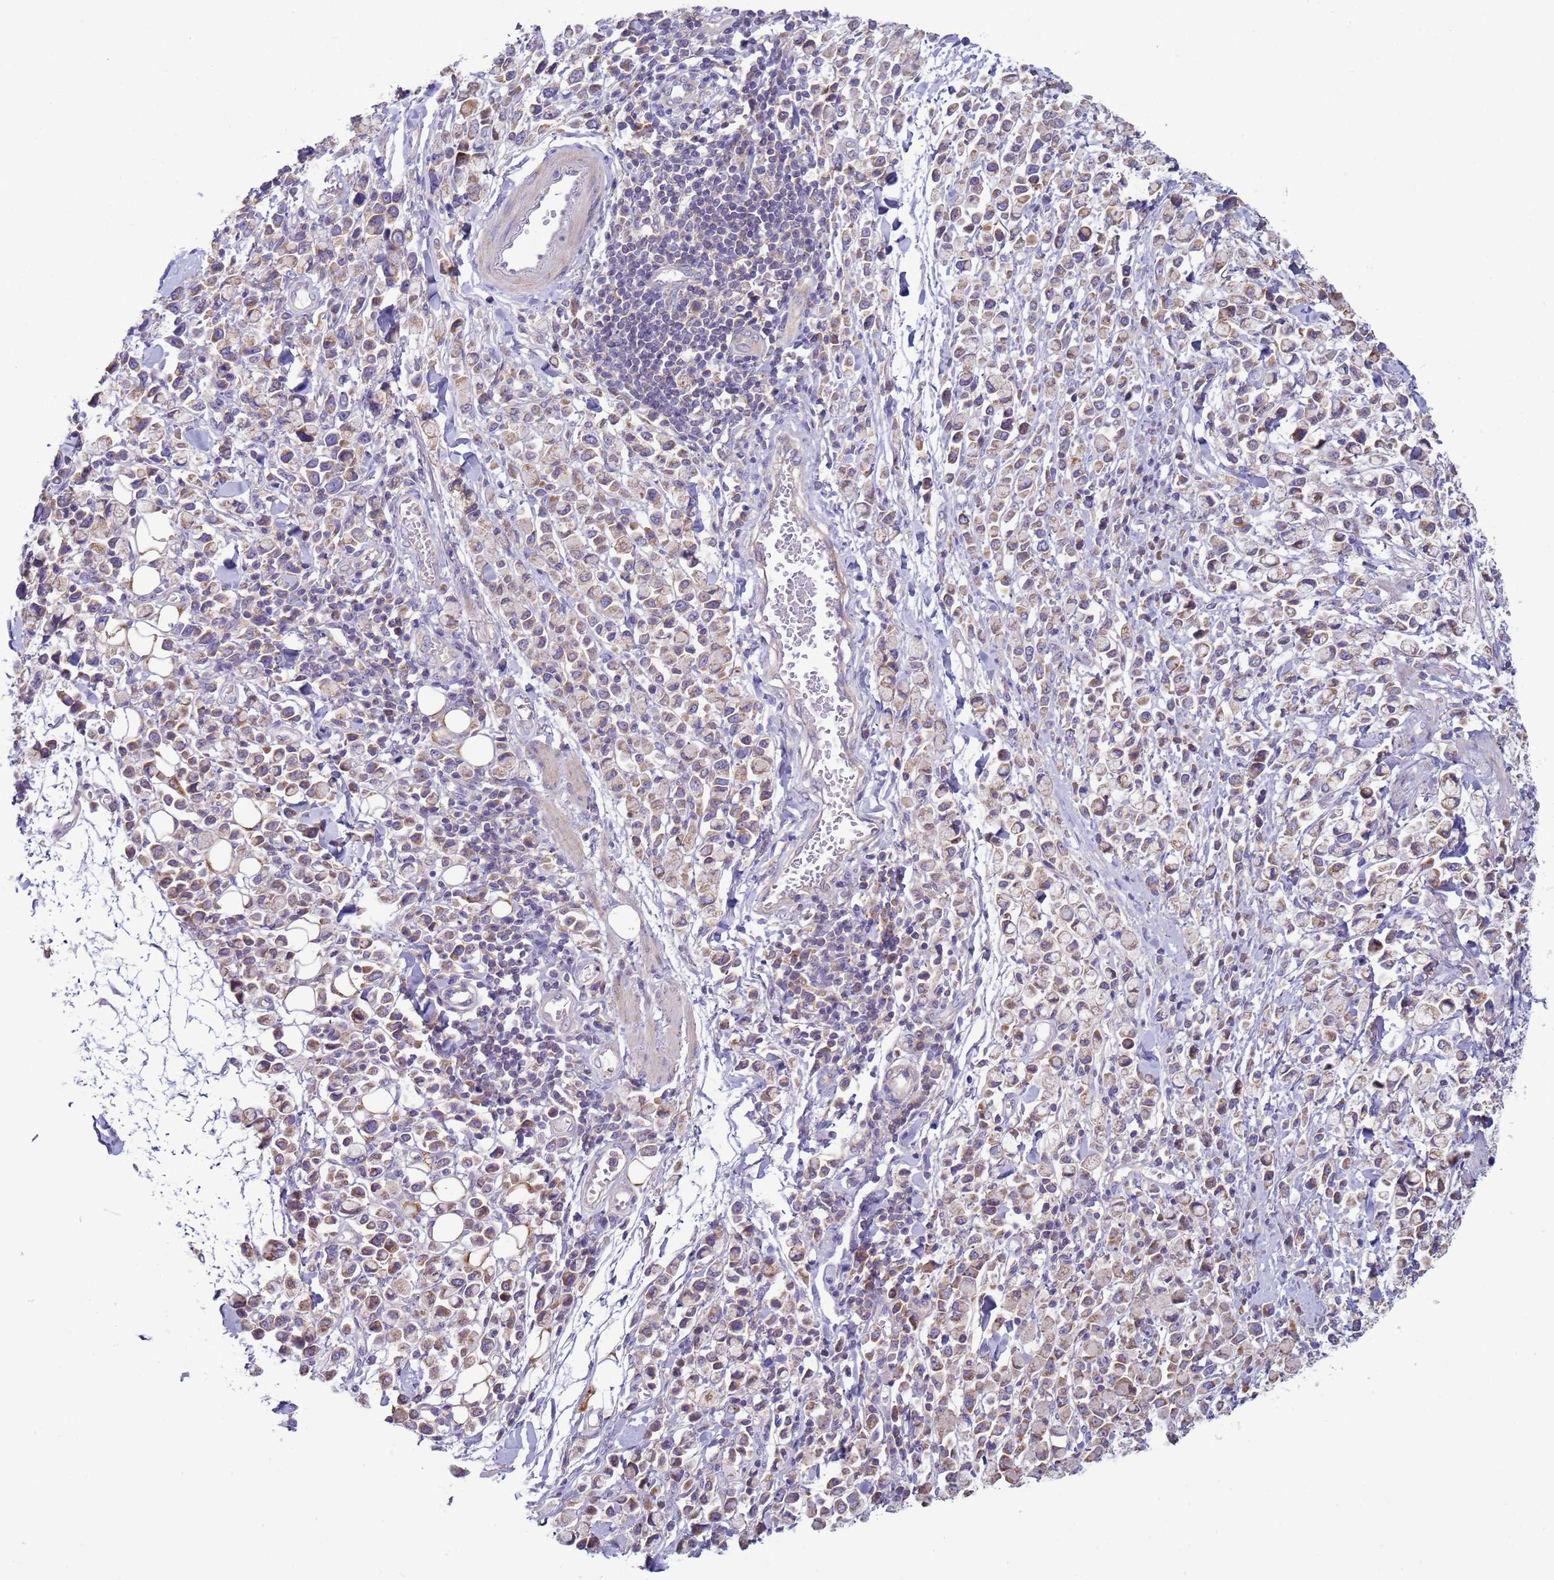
{"staining": {"intensity": "moderate", "quantity": "25%-75%", "location": "cytoplasmic/membranous"}, "tissue": "stomach cancer", "cell_type": "Tumor cells", "image_type": "cancer", "snomed": [{"axis": "morphology", "description": "Adenocarcinoma, NOS"}, {"axis": "topography", "description": "Stomach"}], "caption": "Immunohistochemical staining of human adenocarcinoma (stomach) demonstrates medium levels of moderate cytoplasmic/membranous positivity in about 25%-75% of tumor cells.", "gene": "UQCRQ", "patient": {"sex": "female", "age": 81}}